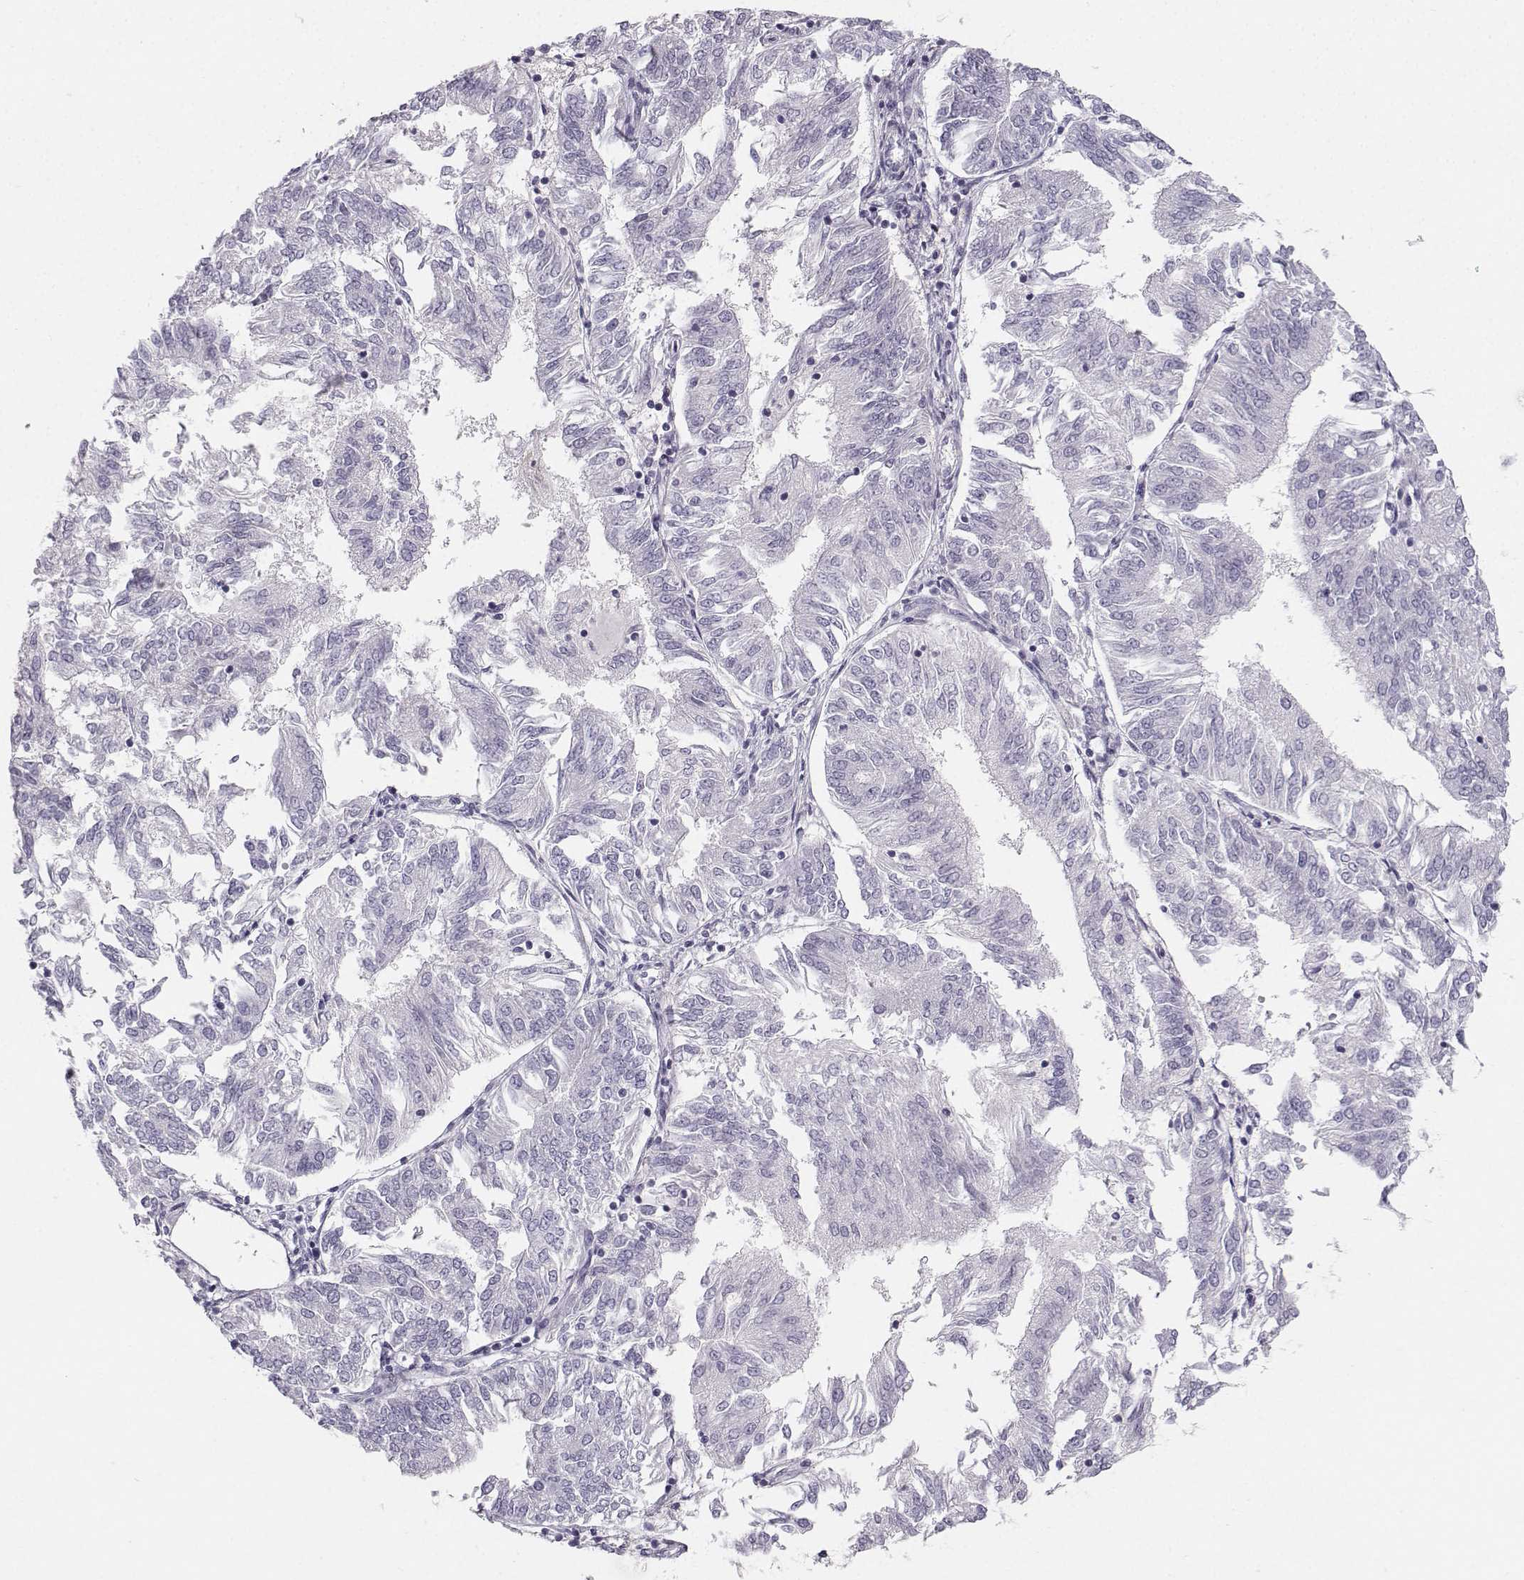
{"staining": {"intensity": "negative", "quantity": "none", "location": "none"}, "tissue": "endometrial cancer", "cell_type": "Tumor cells", "image_type": "cancer", "snomed": [{"axis": "morphology", "description": "Adenocarcinoma, NOS"}, {"axis": "topography", "description": "Endometrium"}], "caption": "Endometrial cancer was stained to show a protein in brown. There is no significant staining in tumor cells.", "gene": "CASR", "patient": {"sex": "female", "age": 58}}